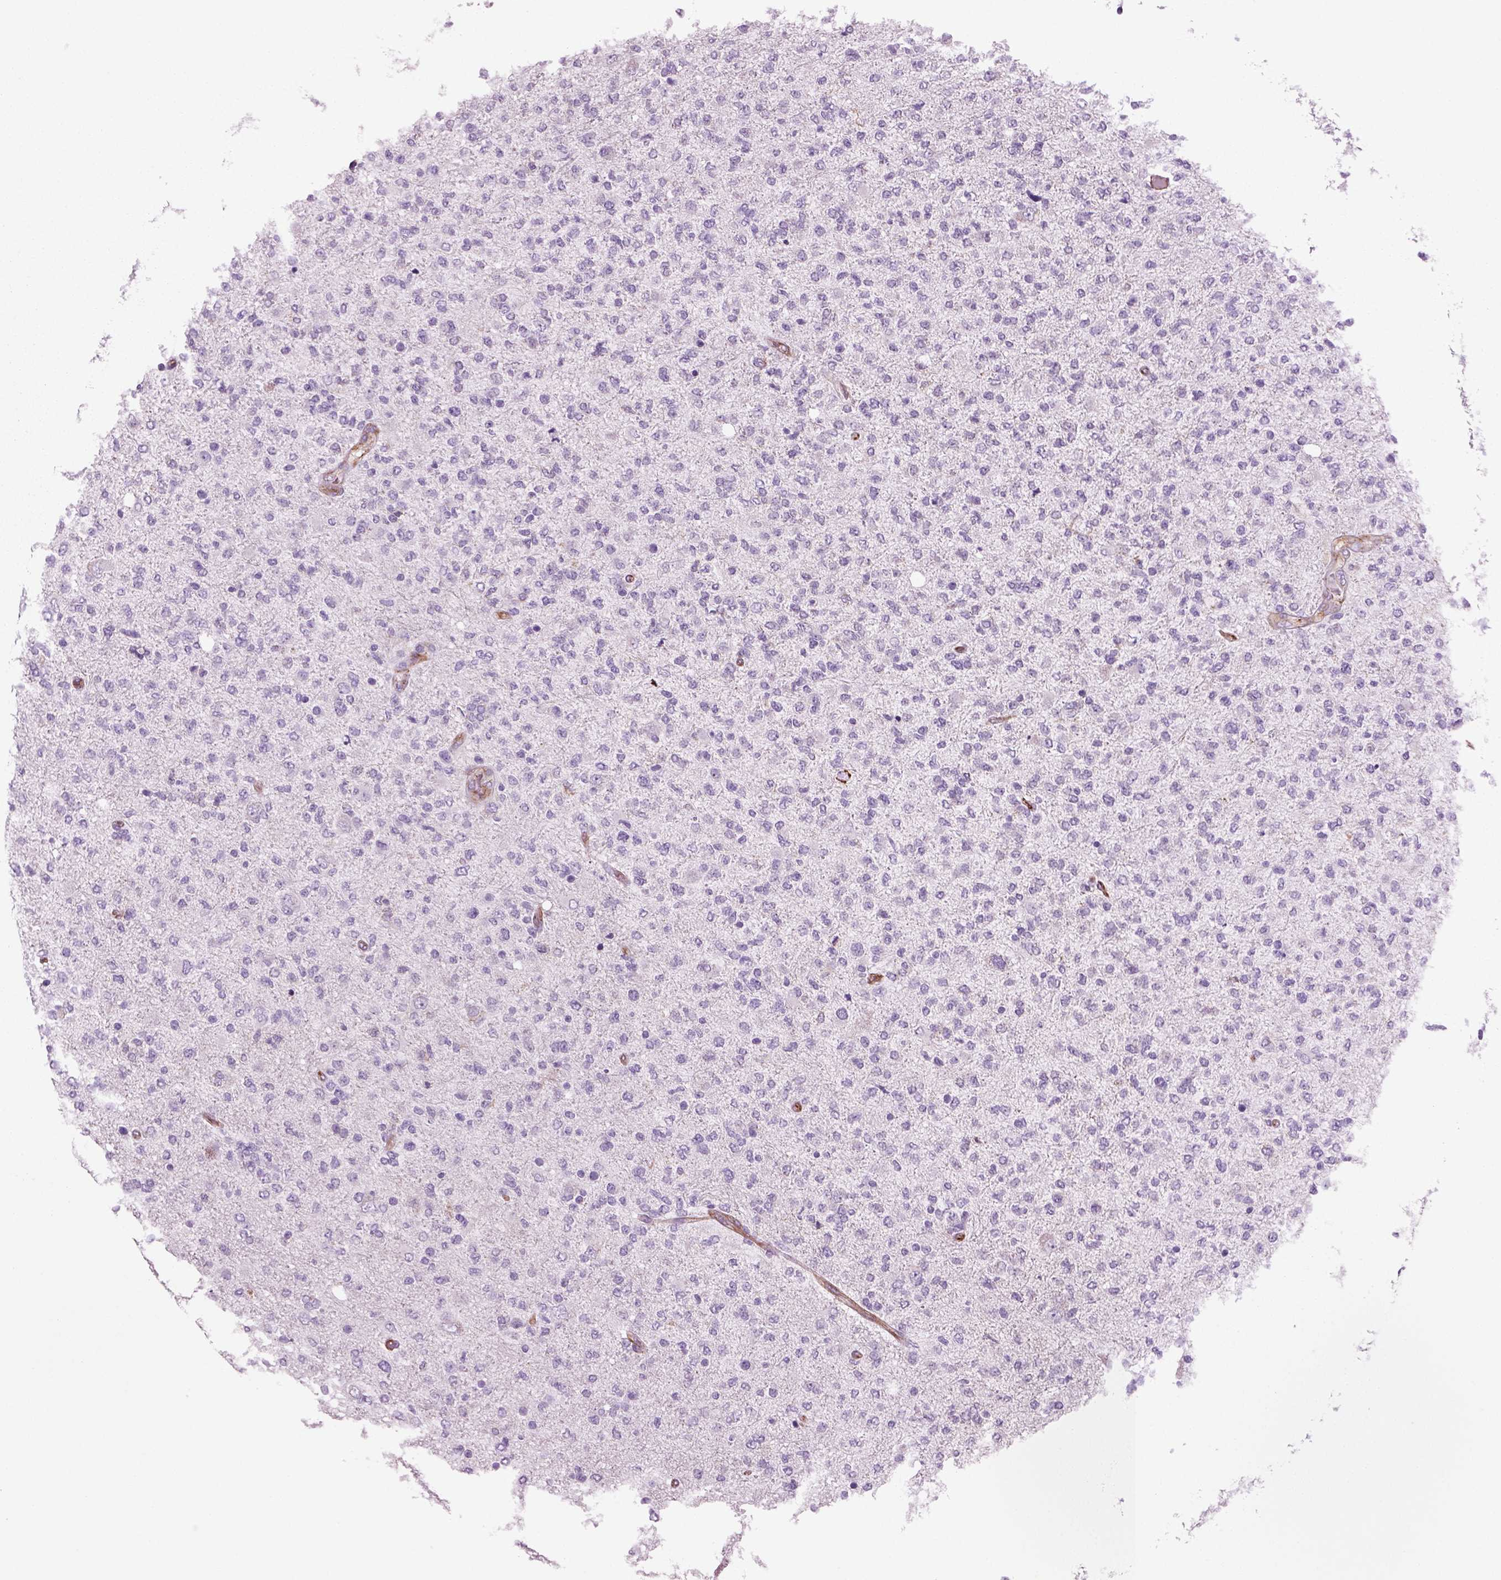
{"staining": {"intensity": "negative", "quantity": "none", "location": "none"}, "tissue": "glioma", "cell_type": "Tumor cells", "image_type": "cancer", "snomed": [{"axis": "morphology", "description": "Glioma, malignant, High grade"}, {"axis": "topography", "description": "Cerebral cortex"}], "caption": "Immunohistochemistry (IHC) of human malignant glioma (high-grade) demonstrates no positivity in tumor cells.", "gene": "ACER3", "patient": {"sex": "male", "age": 70}}